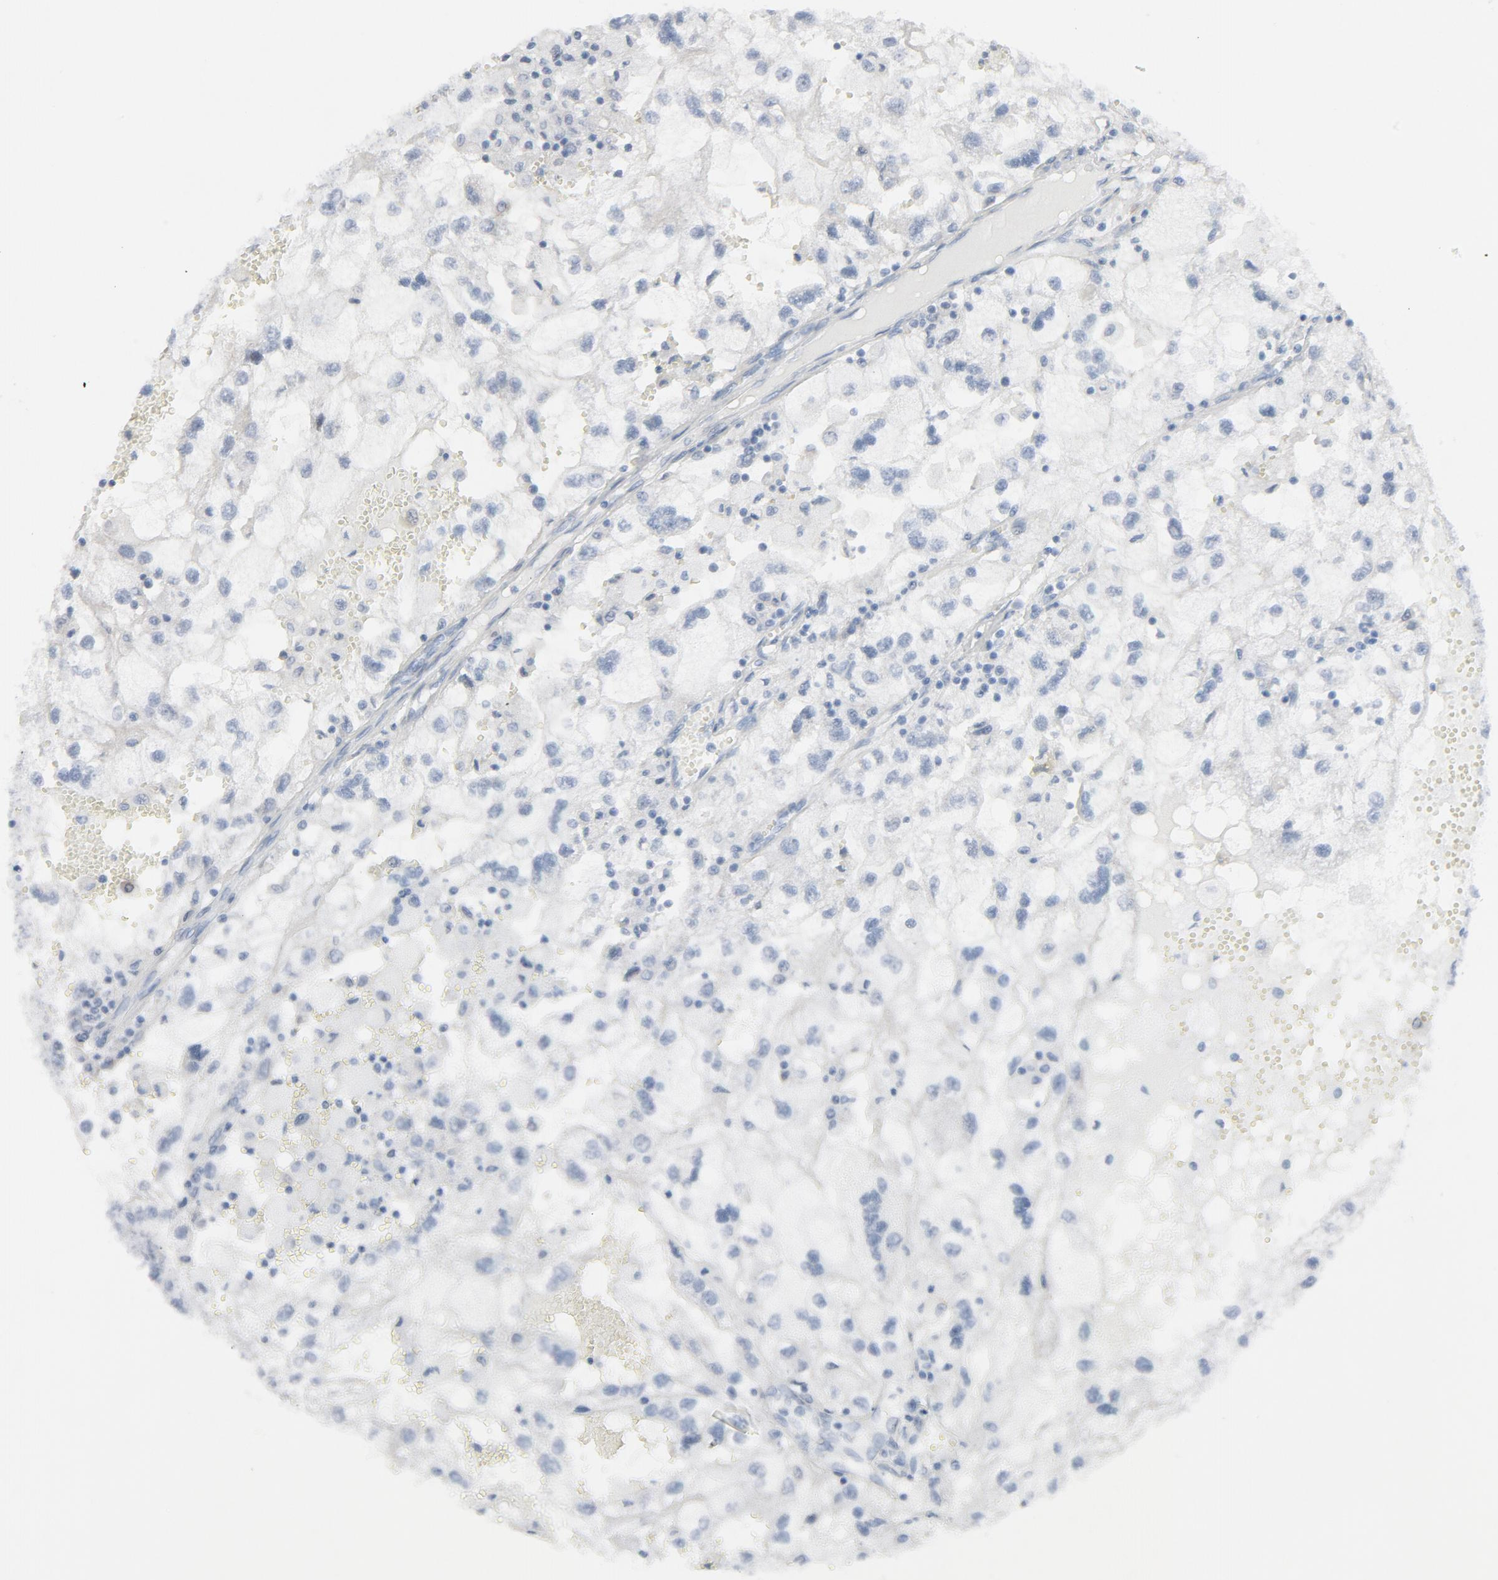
{"staining": {"intensity": "negative", "quantity": "none", "location": "none"}, "tissue": "renal cancer", "cell_type": "Tumor cells", "image_type": "cancer", "snomed": [{"axis": "morphology", "description": "Normal tissue, NOS"}, {"axis": "morphology", "description": "Adenocarcinoma, NOS"}, {"axis": "topography", "description": "Kidney"}], "caption": "Protein analysis of renal adenocarcinoma displays no significant staining in tumor cells.", "gene": "MT3", "patient": {"sex": "male", "age": 71}}